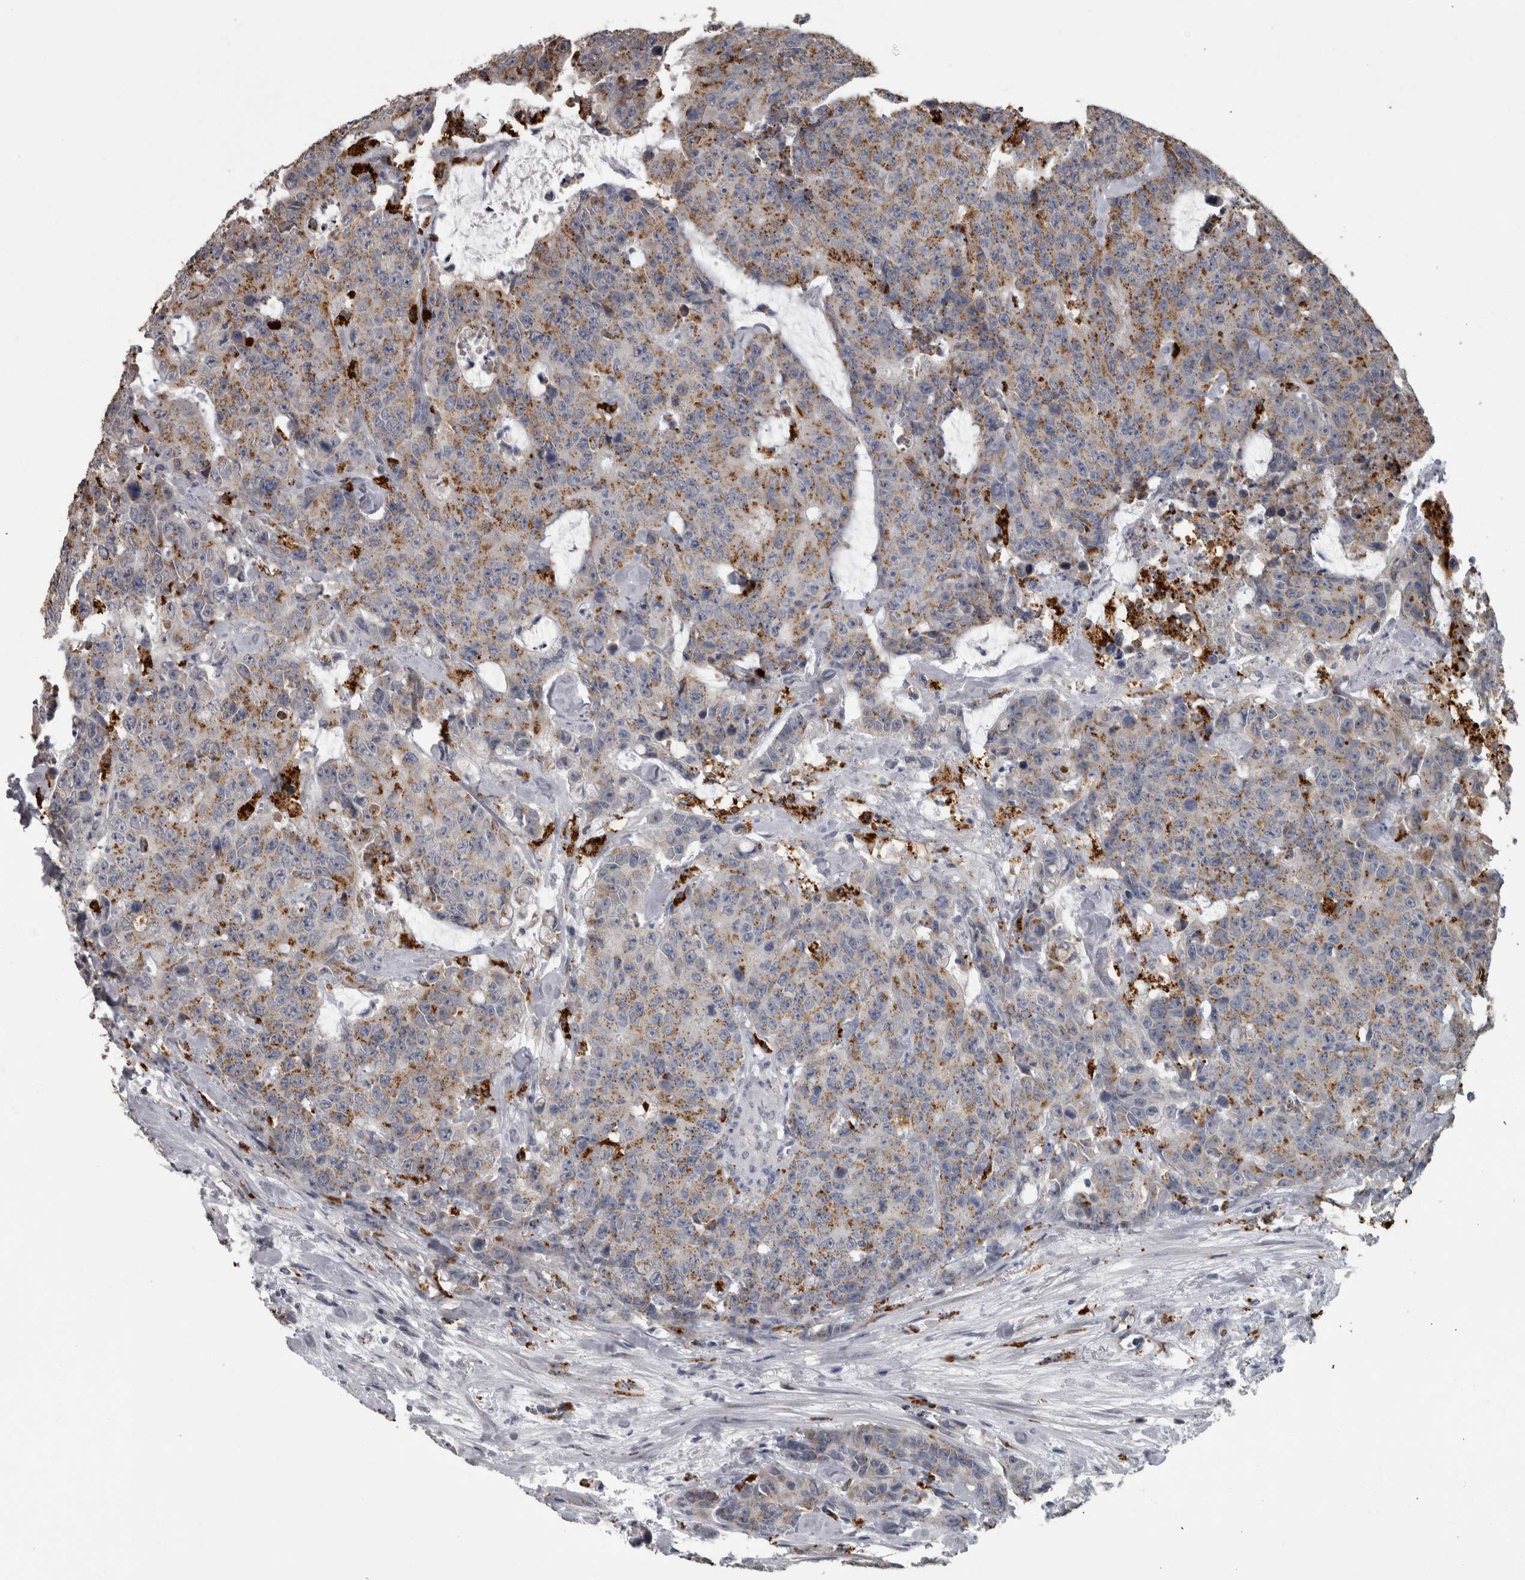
{"staining": {"intensity": "moderate", "quantity": ">75%", "location": "cytoplasmic/membranous"}, "tissue": "colorectal cancer", "cell_type": "Tumor cells", "image_type": "cancer", "snomed": [{"axis": "morphology", "description": "Adenocarcinoma, NOS"}, {"axis": "topography", "description": "Colon"}], "caption": "Protein expression analysis of human colorectal cancer reveals moderate cytoplasmic/membranous expression in approximately >75% of tumor cells.", "gene": "NAAA", "patient": {"sex": "female", "age": 86}}